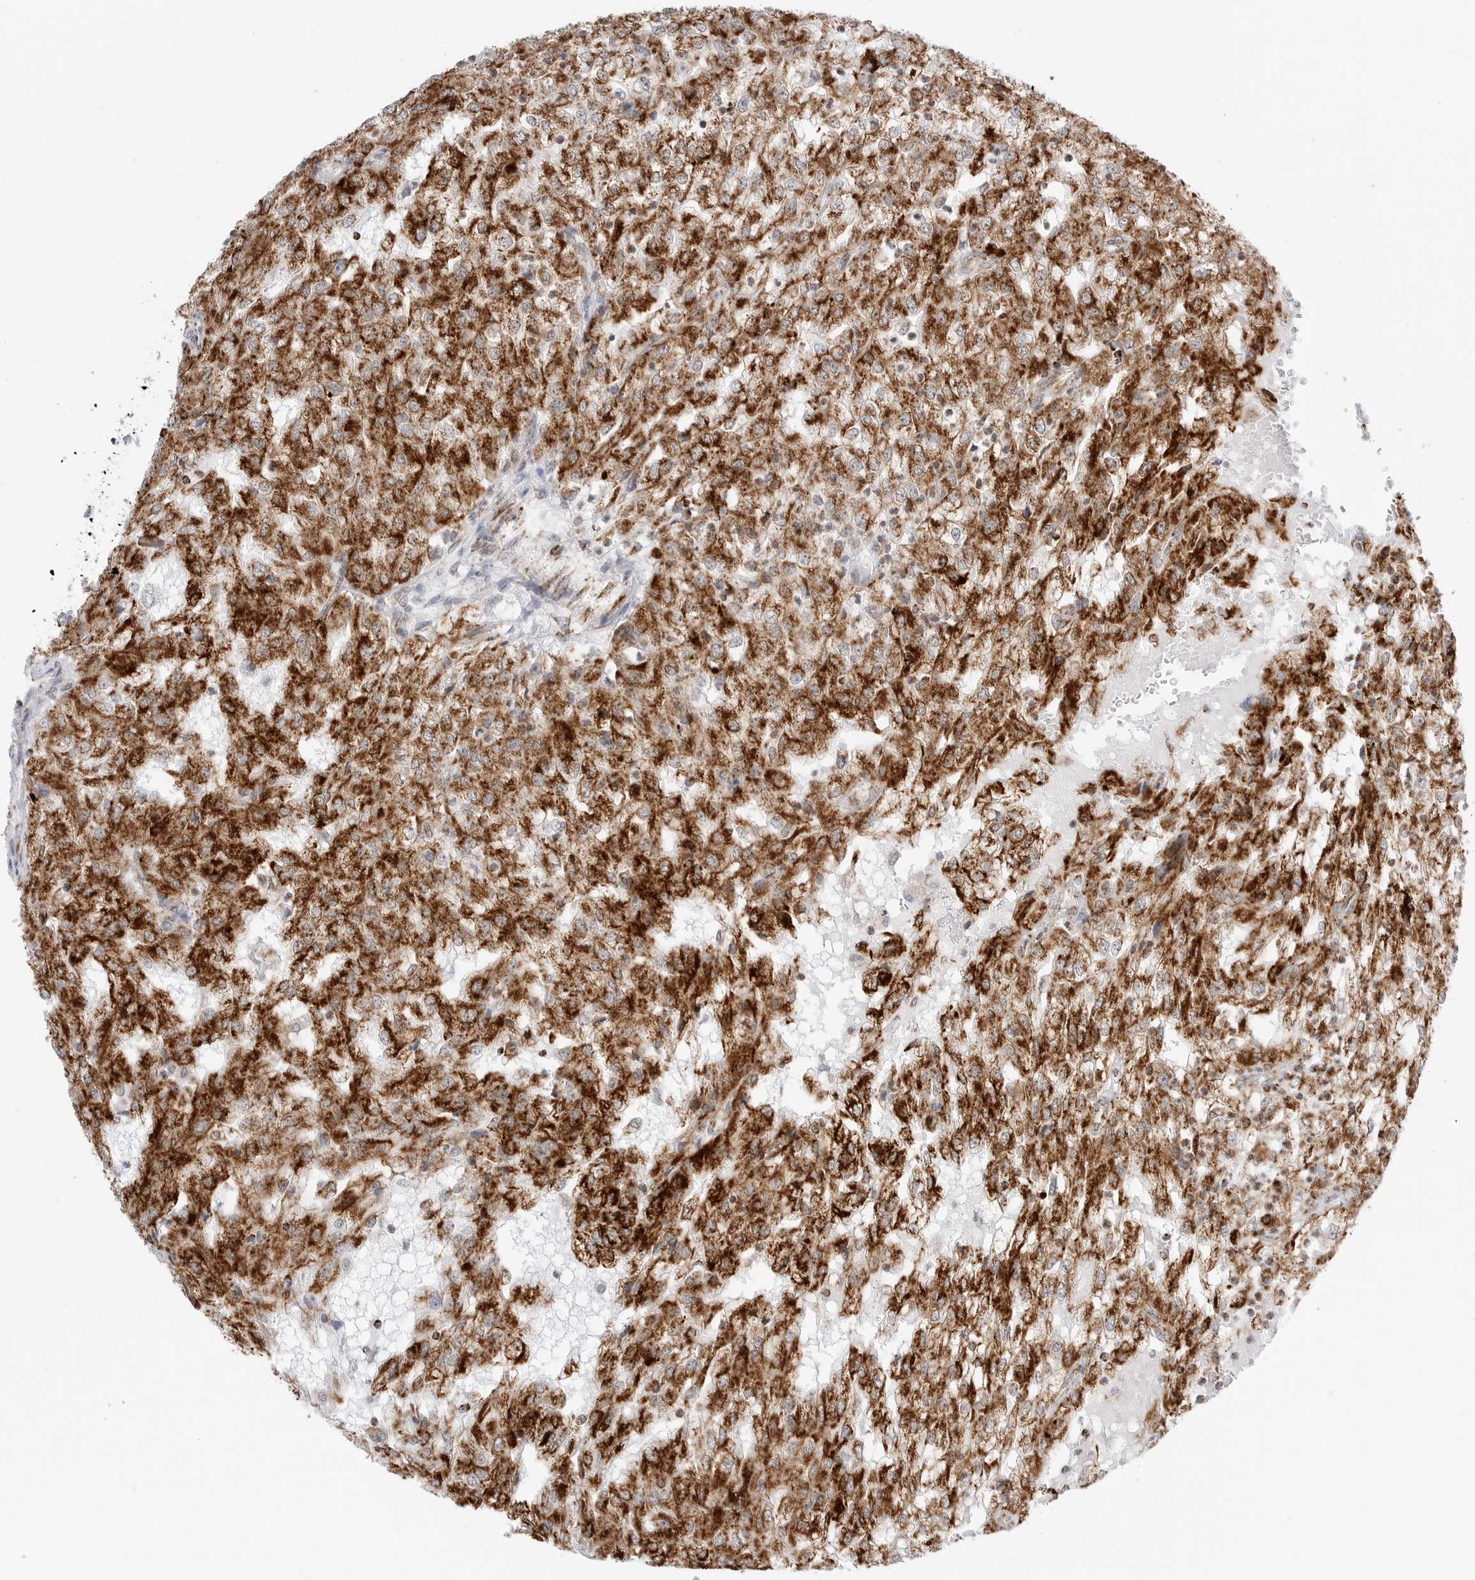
{"staining": {"intensity": "strong", "quantity": ">75%", "location": "cytoplasmic/membranous"}, "tissue": "renal cancer", "cell_type": "Tumor cells", "image_type": "cancer", "snomed": [{"axis": "morphology", "description": "Adenocarcinoma, NOS"}, {"axis": "topography", "description": "Kidney"}], "caption": "Renal cancer (adenocarcinoma) stained with a protein marker demonstrates strong staining in tumor cells.", "gene": "ATP5IF1", "patient": {"sex": "female", "age": 54}}